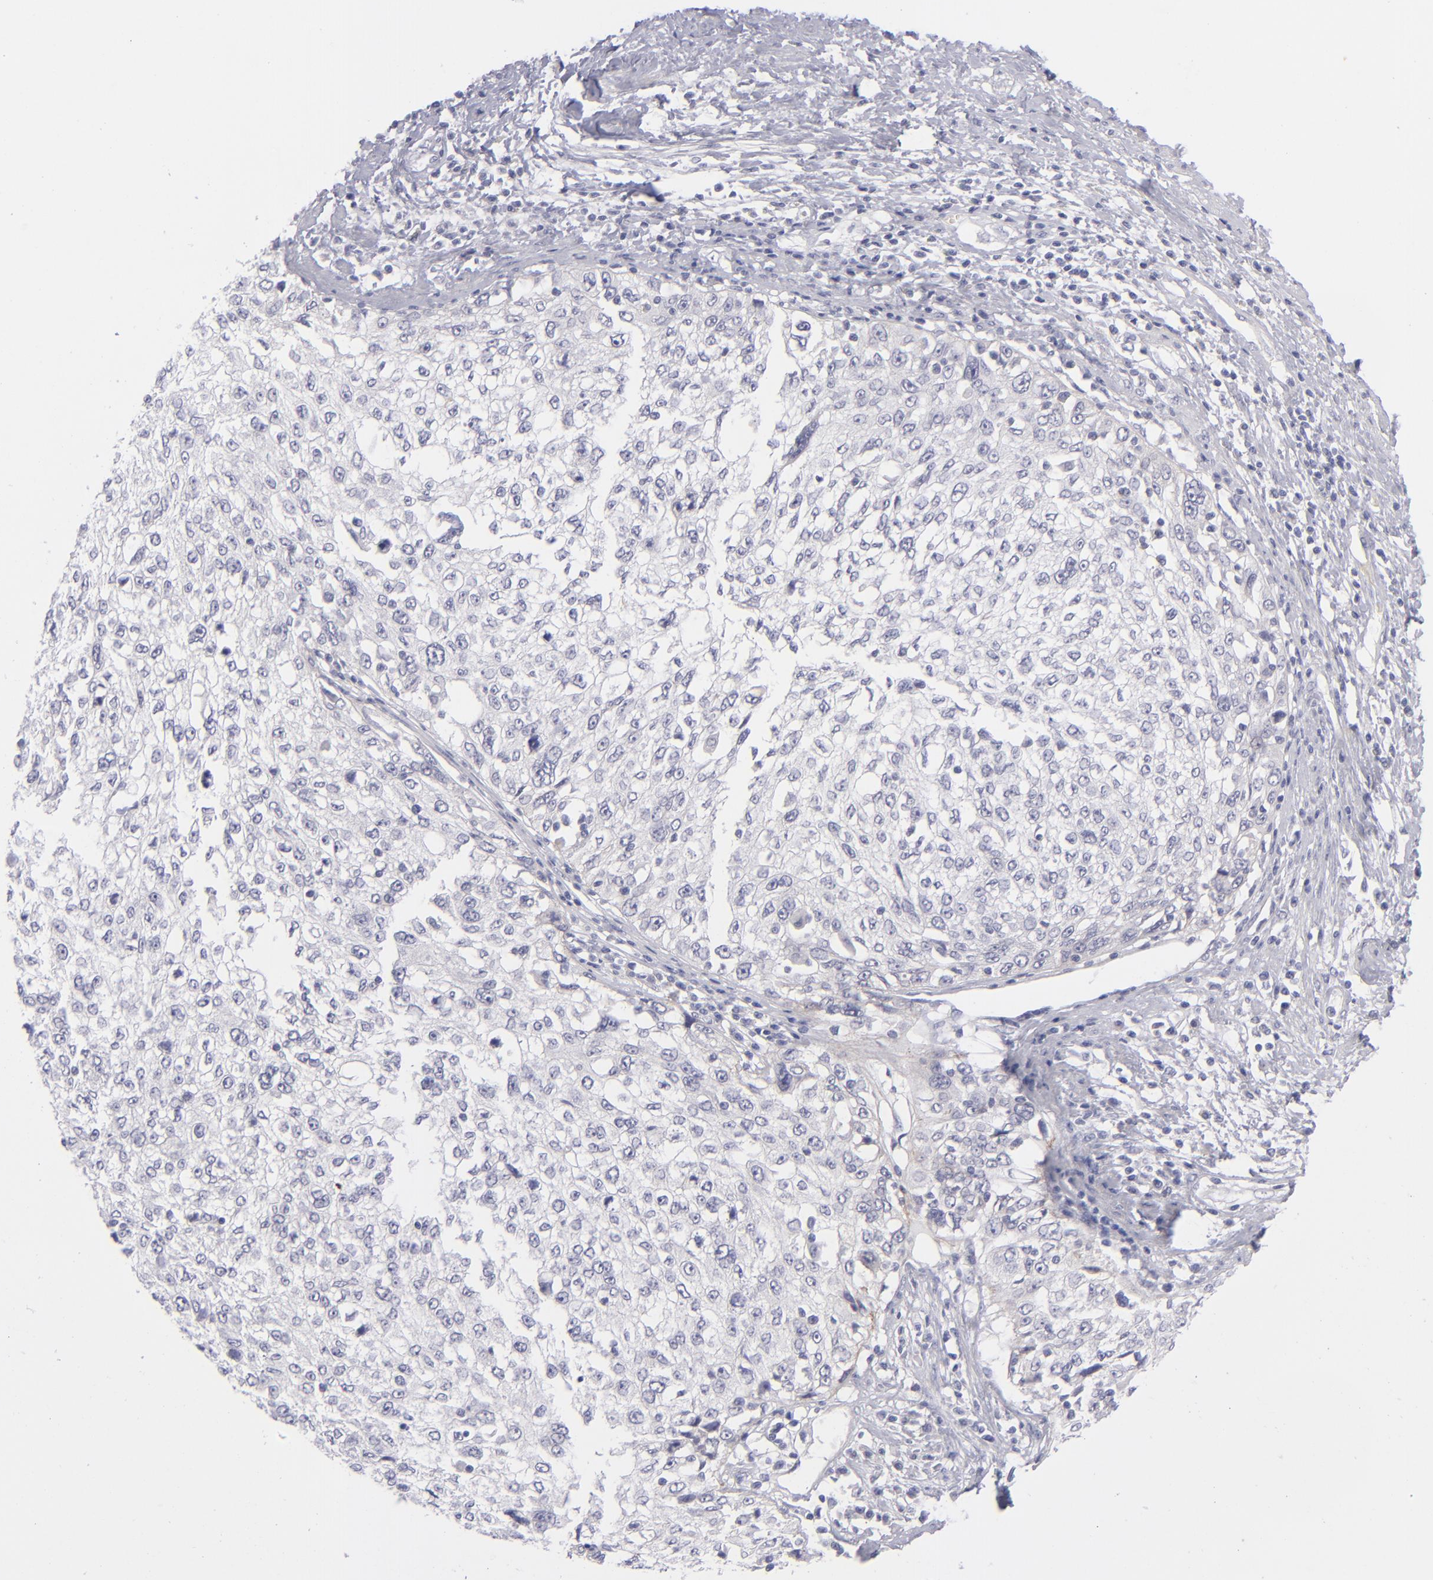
{"staining": {"intensity": "negative", "quantity": "none", "location": "none"}, "tissue": "cervical cancer", "cell_type": "Tumor cells", "image_type": "cancer", "snomed": [{"axis": "morphology", "description": "Squamous cell carcinoma, NOS"}, {"axis": "topography", "description": "Cervix"}], "caption": "Immunohistochemistry (IHC) of human cervical squamous cell carcinoma reveals no expression in tumor cells.", "gene": "ITGB4", "patient": {"sex": "female", "age": 57}}